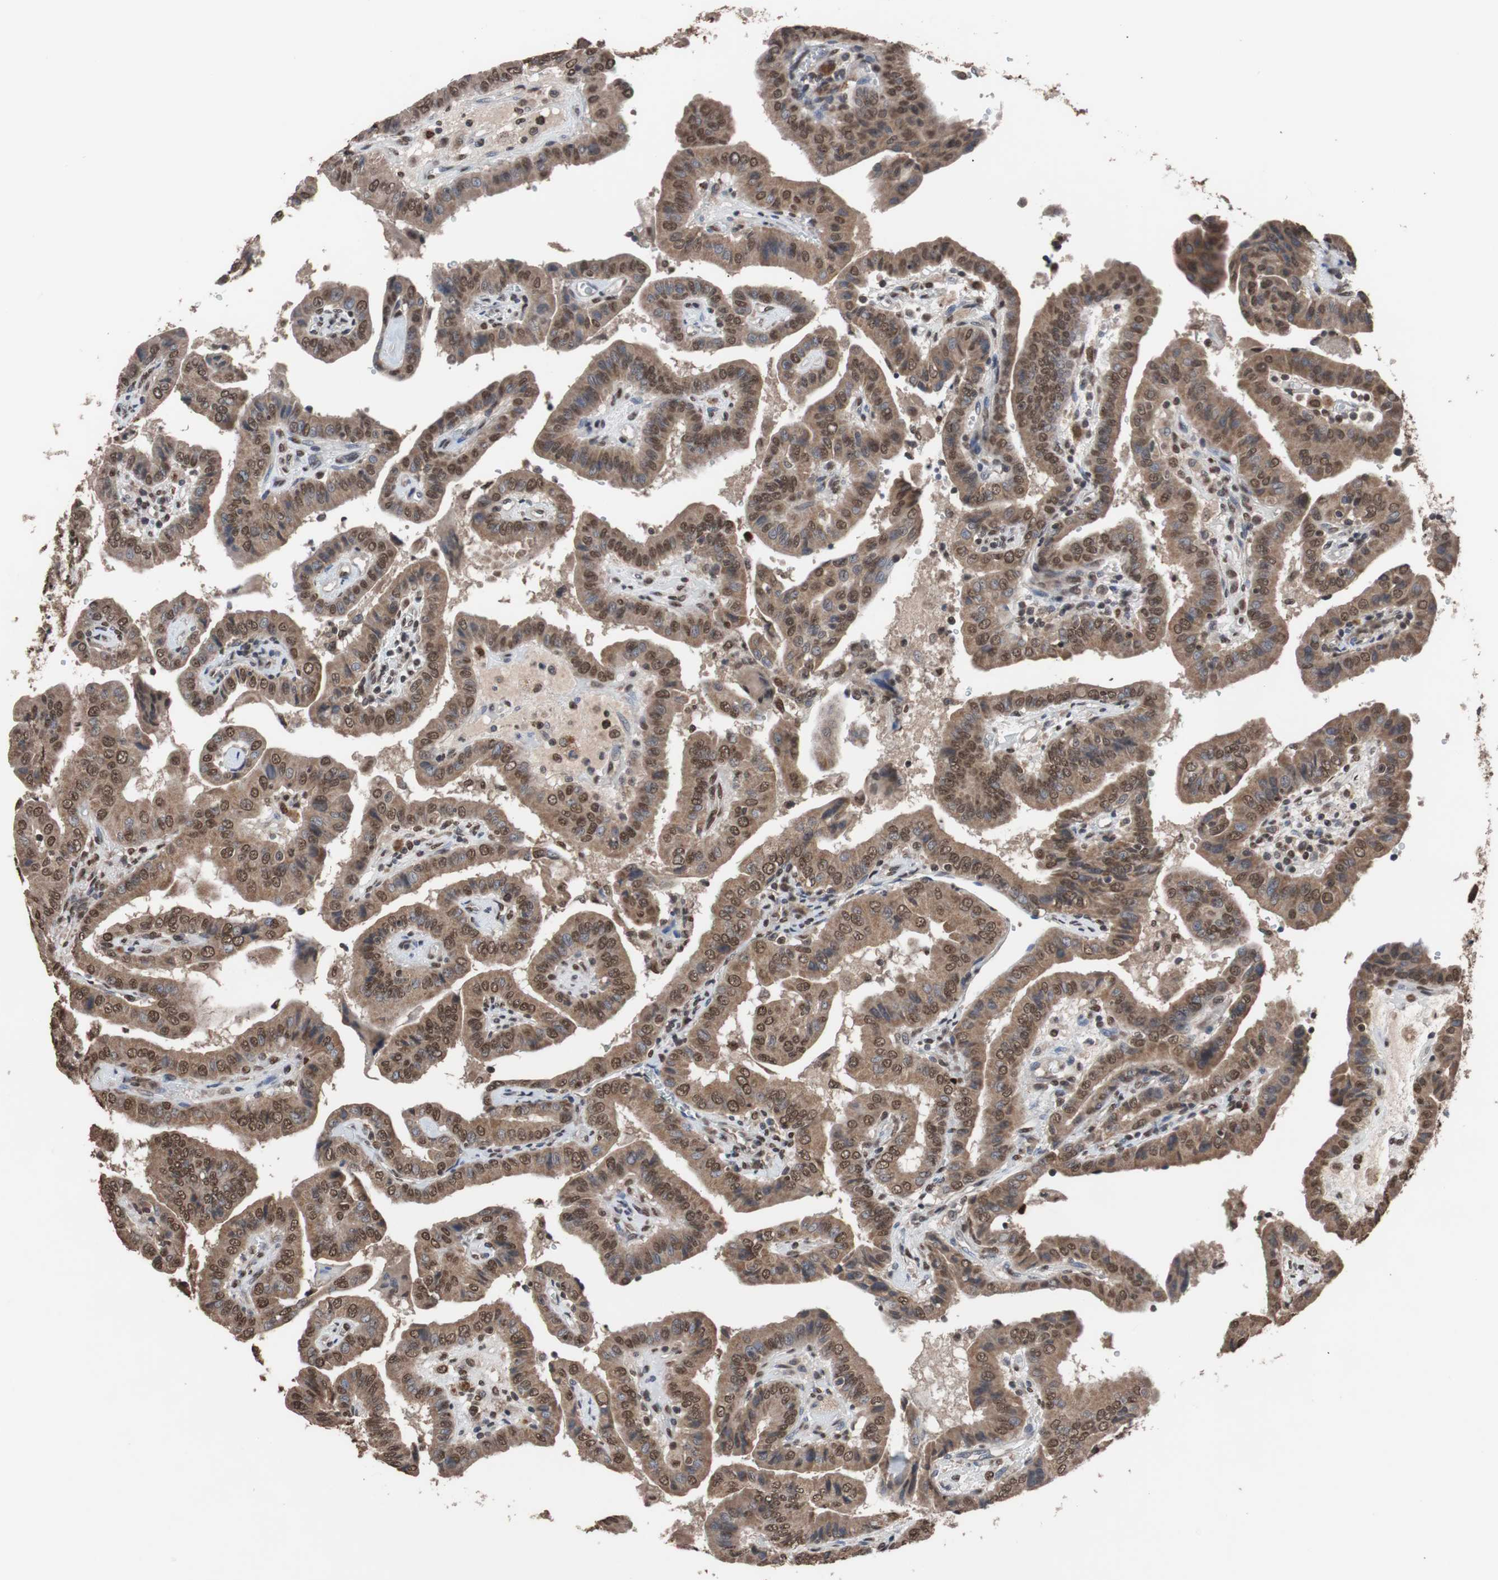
{"staining": {"intensity": "moderate", "quantity": ">75%", "location": "cytoplasmic/membranous,nuclear"}, "tissue": "thyroid cancer", "cell_type": "Tumor cells", "image_type": "cancer", "snomed": [{"axis": "morphology", "description": "Papillary adenocarcinoma, NOS"}, {"axis": "topography", "description": "Thyroid gland"}], "caption": "Immunohistochemical staining of thyroid papillary adenocarcinoma displays moderate cytoplasmic/membranous and nuclear protein staining in about >75% of tumor cells. (IHC, brightfield microscopy, high magnification).", "gene": "MED27", "patient": {"sex": "male", "age": 33}}